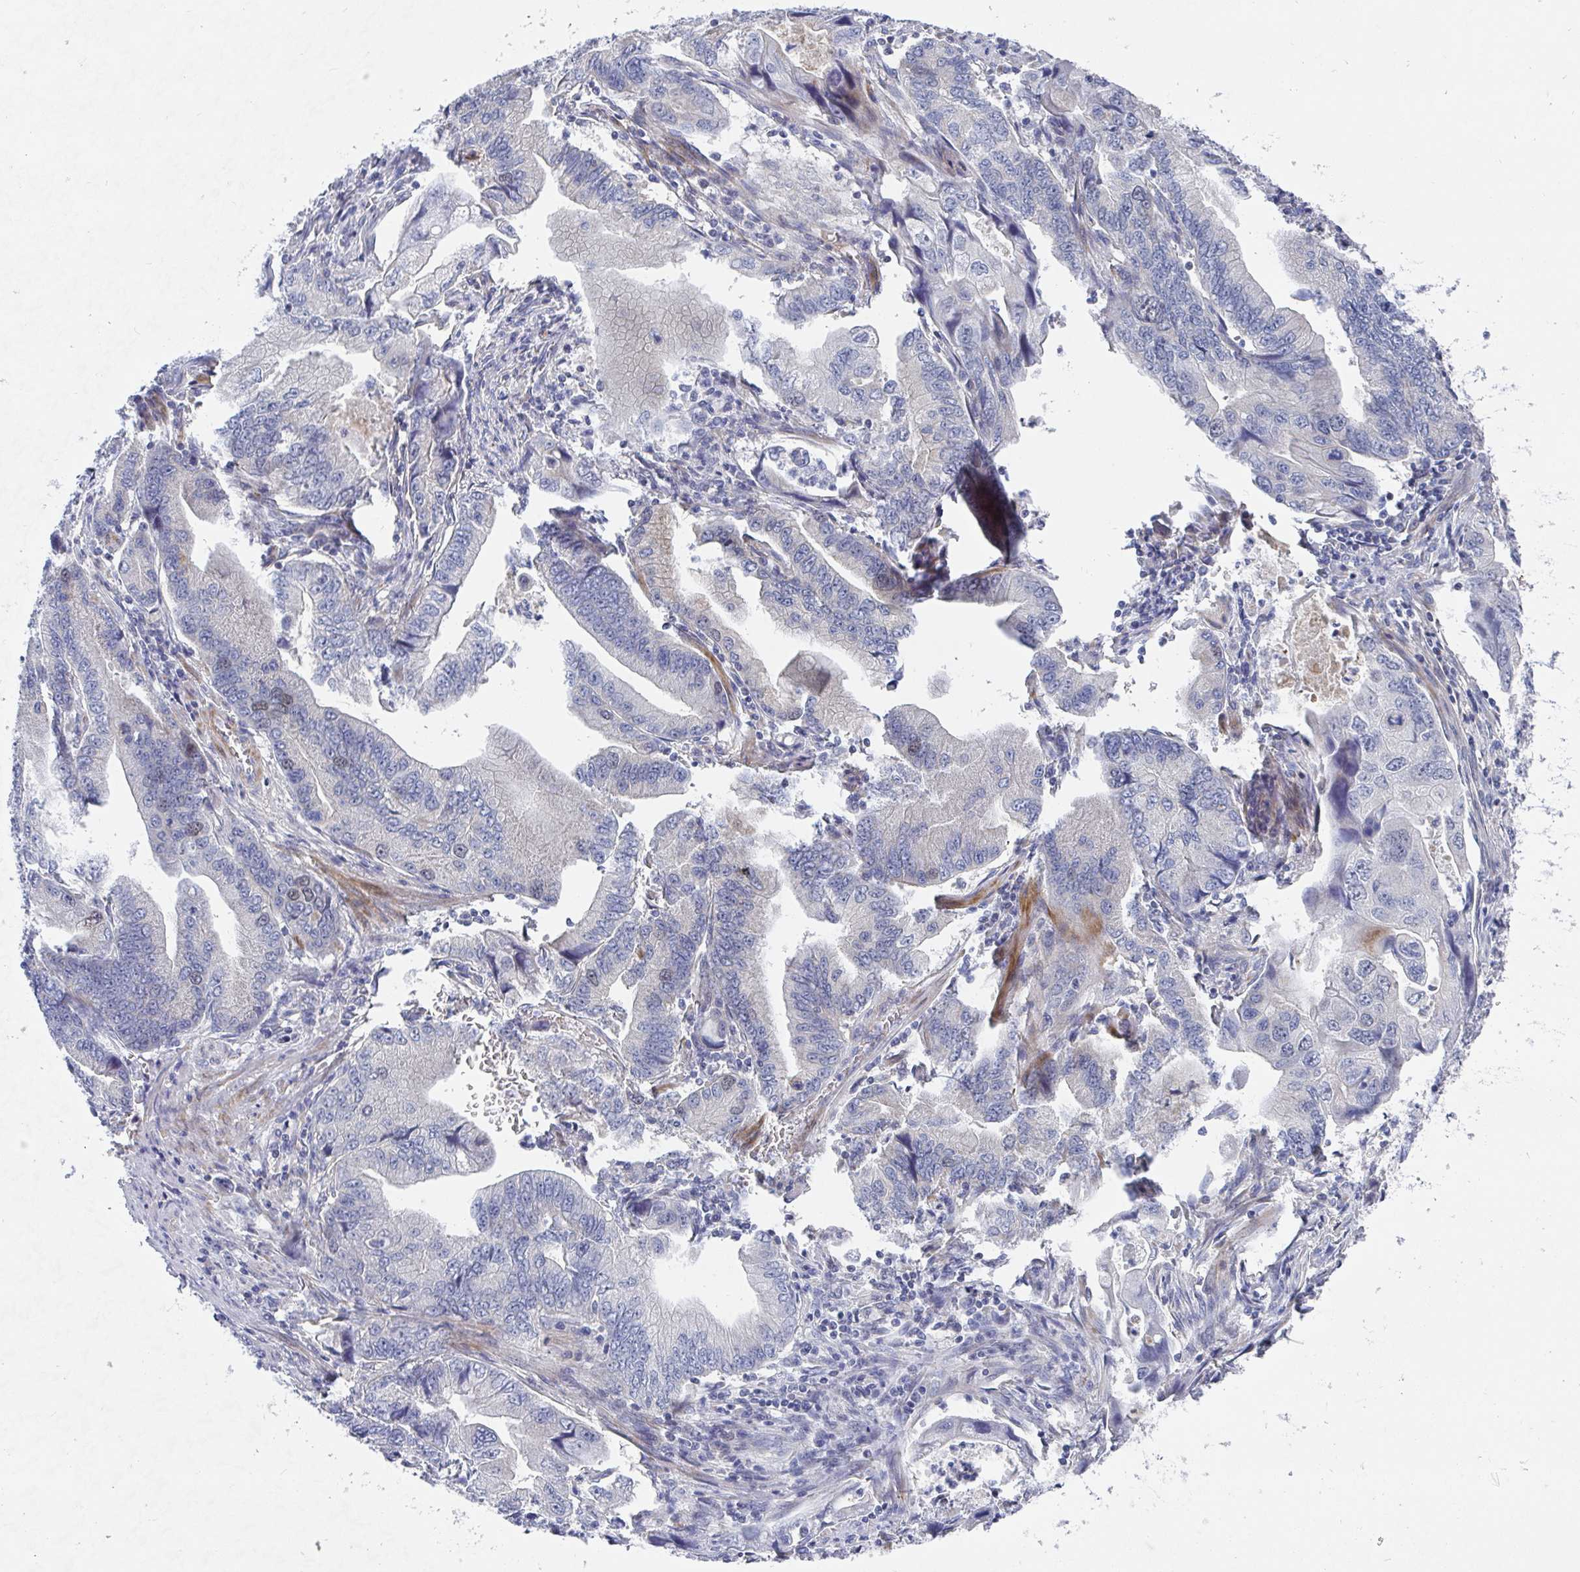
{"staining": {"intensity": "weak", "quantity": "<25%", "location": "nuclear"}, "tissue": "stomach cancer", "cell_type": "Tumor cells", "image_type": "cancer", "snomed": [{"axis": "morphology", "description": "Adenocarcinoma, NOS"}, {"axis": "topography", "description": "Pancreas"}, {"axis": "topography", "description": "Stomach, upper"}], "caption": "This is a histopathology image of IHC staining of stomach cancer (adenocarcinoma), which shows no positivity in tumor cells.", "gene": "ATP5F1C", "patient": {"sex": "male", "age": 77}}